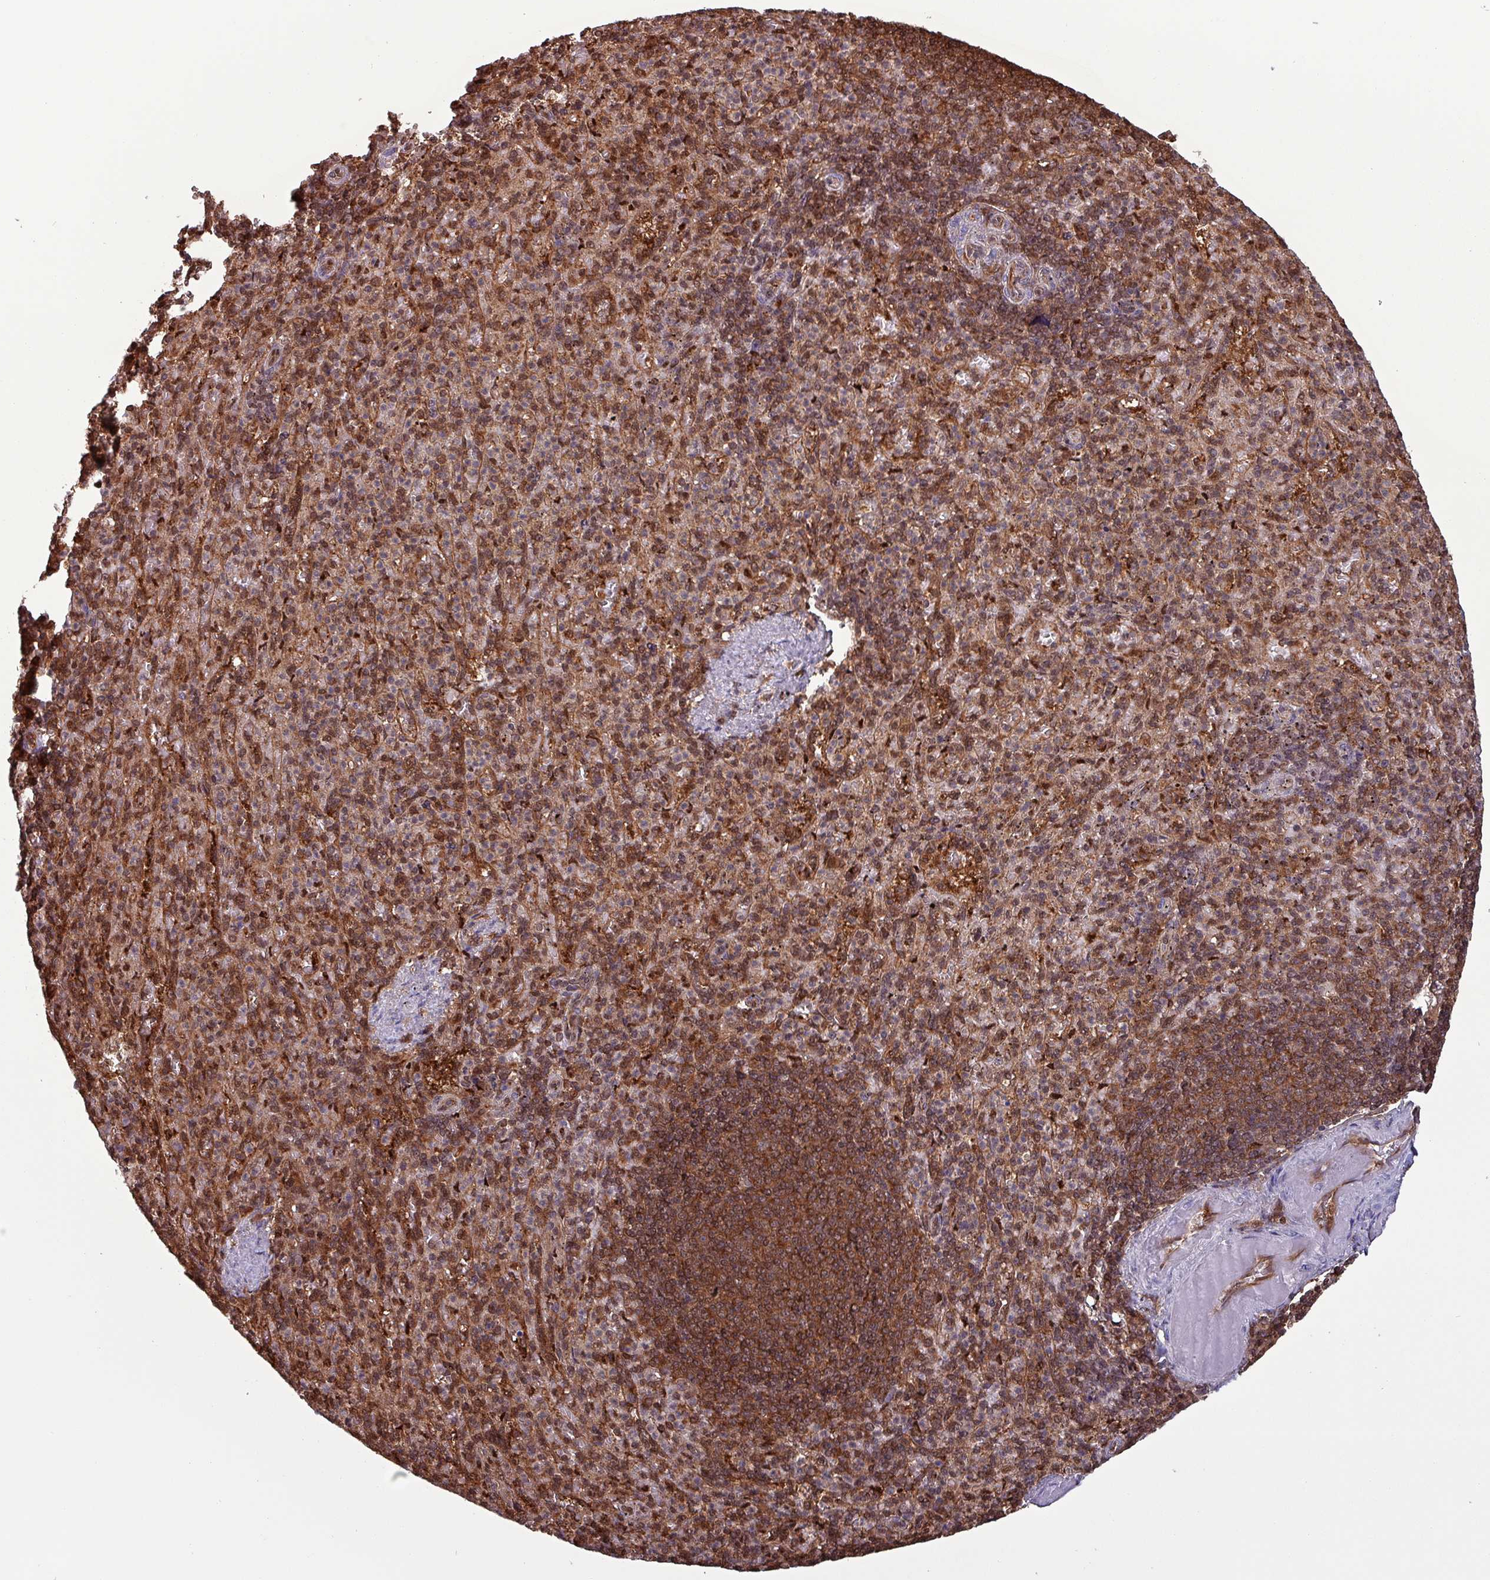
{"staining": {"intensity": "moderate", "quantity": ">75%", "location": "cytoplasmic/membranous"}, "tissue": "spleen", "cell_type": "Cells in red pulp", "image_type": "normal", "snomed": [{"axis": "morphology", "description": "Normal tissue, NOS"}, {"axis": "topography", "description": "Spleen"}], "caption": "DAB (3,3'-diaminobenzidine) immunohistochemical staining of normal human spleen shows moderate cytoplasmic/membranous protein staining in about >75% of cells in red pulp.", "gene": "PSMB8", "patient": {"sex": "female", "age": 74}}